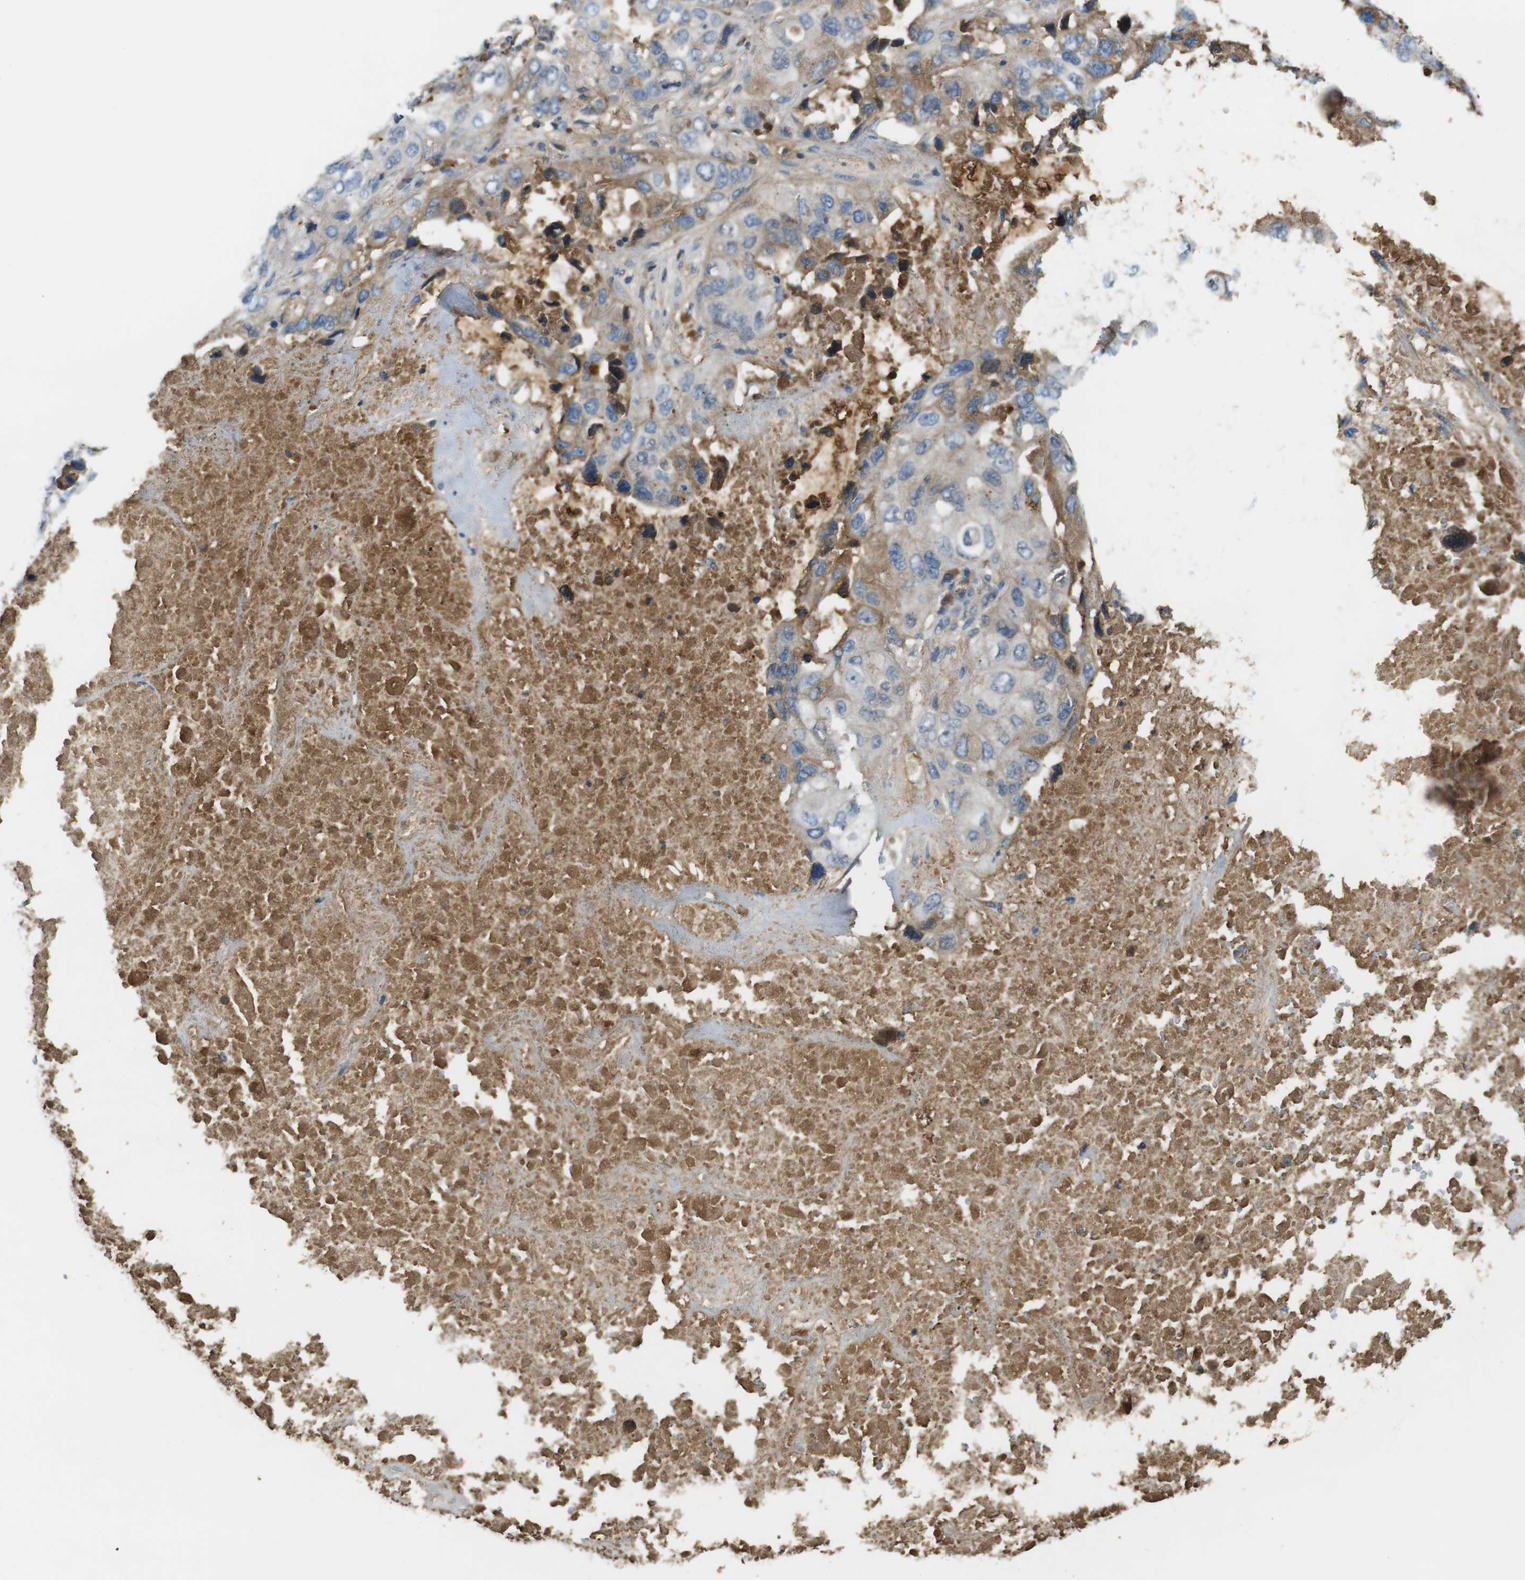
{"staining": {"intensity": "negative", "quantity": "none", "location": "none"}, "tissue": "lung cancer", "cell_type": "Tumor cells", "image_type": "cancer", "snomed": [{"axis": "morphology", "description": "Squamous cell carcinoma, NOS"}, {"axis": "topography", "description": "Lung"}], "caption": "An immunohistochemistry (IHC) histopathology image of lung cancer (squamous cell carcinoma) is shown. There is no staining in tumor cells of lung cancer (squamous cell carcinoma).", "gene": "LTBP4", "patient": {"sex": "female", "age": 73}}